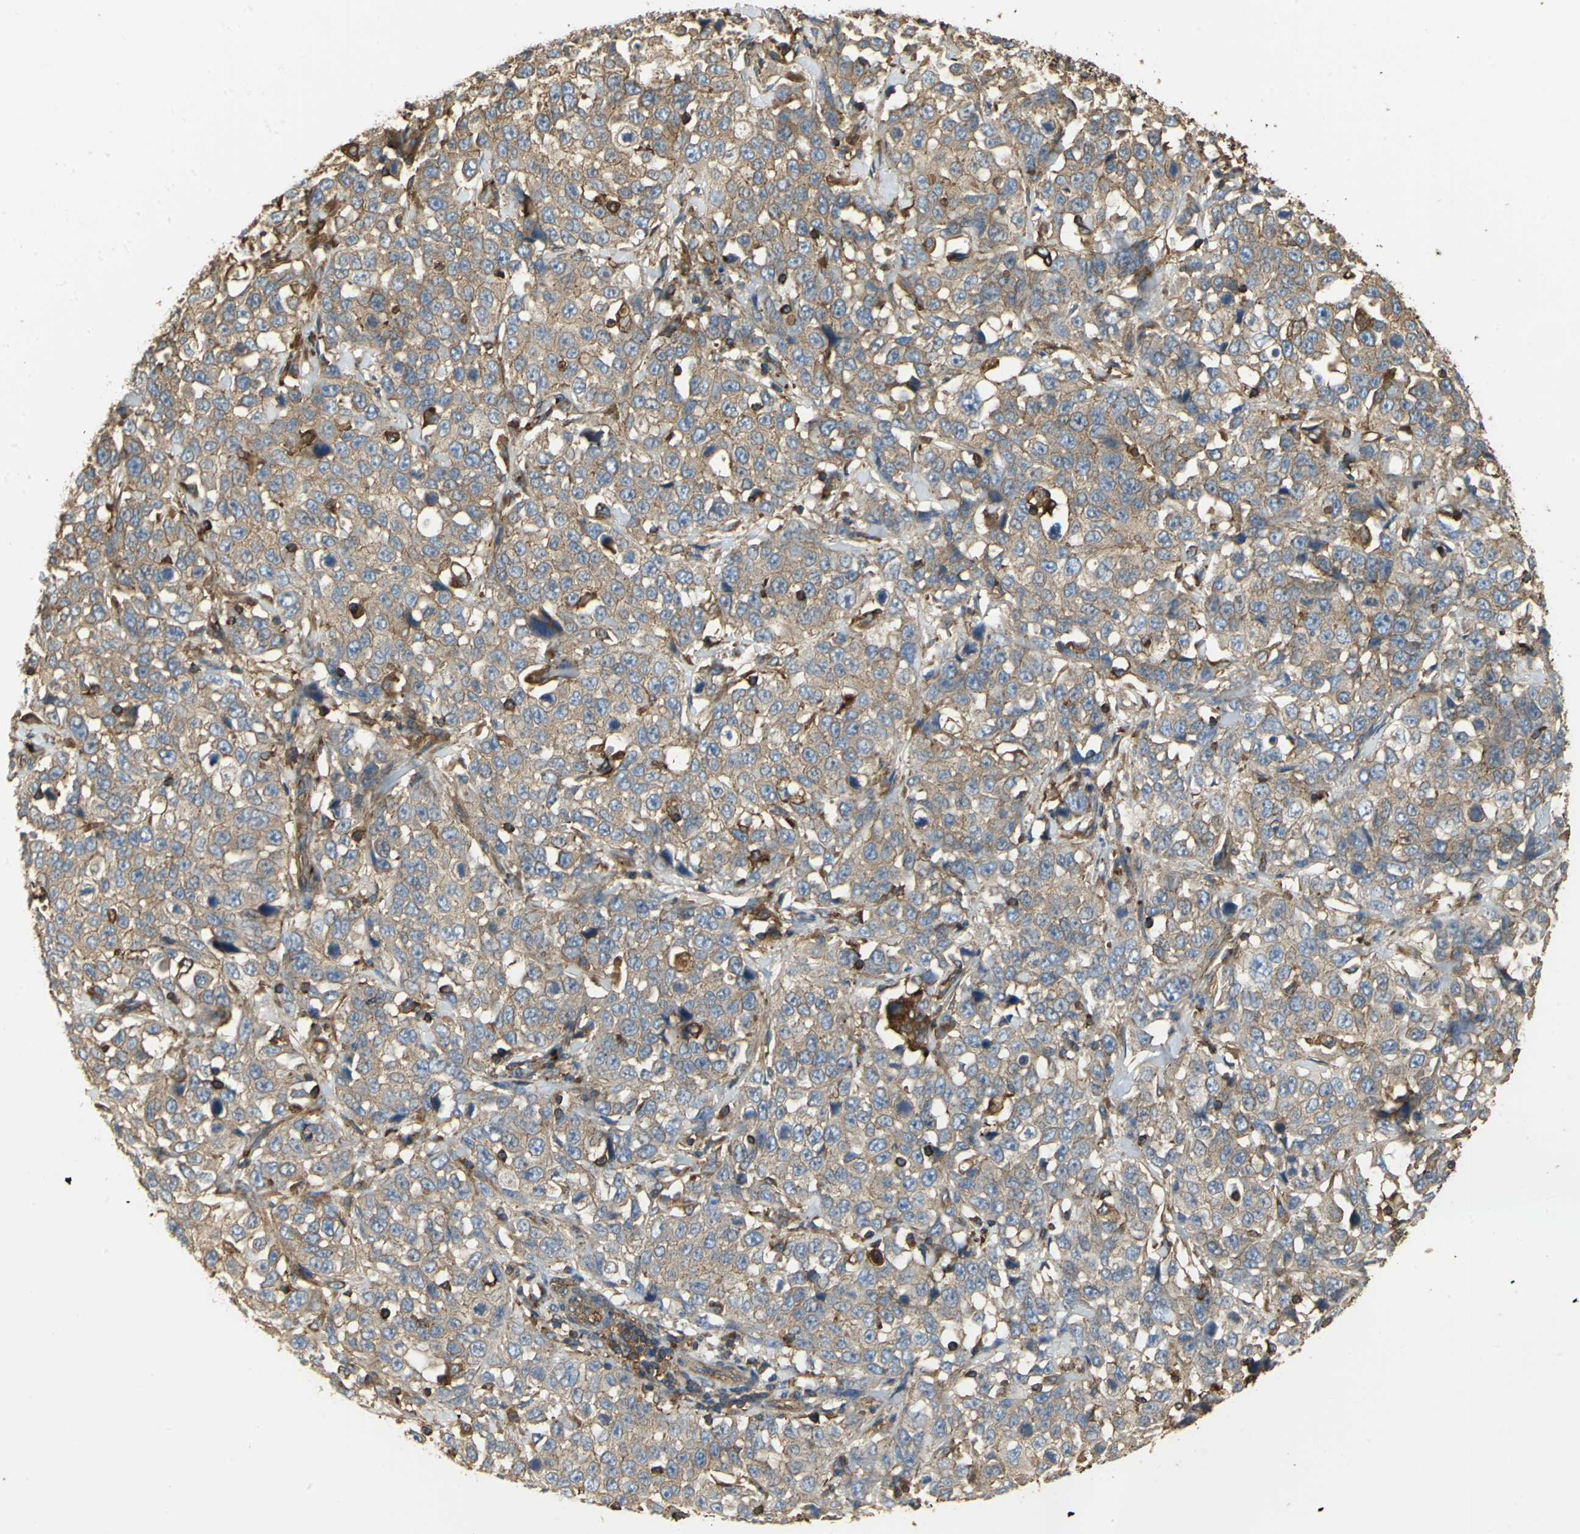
{"staining": {"intensity": "weak", "quantity": "25%-75%", "location": "cytoplasmic/membranous"}, "tissue": "stomach cancer", "cell_type": "Tumor cells", "image_type": "cancer", "snomed": [{"axis": "morphology", "description": "Normal tissue, NOS"}, {"axis": "morphology", "description": "Adenocarcinoma, NOS"}, {"axis": "topography", "description": "Stomach"}], "caption": "A brown stain highlights weak cytoplasmic/membranous expression of a protein in stomach adenocarcinoma tumor cells.", "gene": "TLN1", "patient": {"sex": "male", "age": 48}}